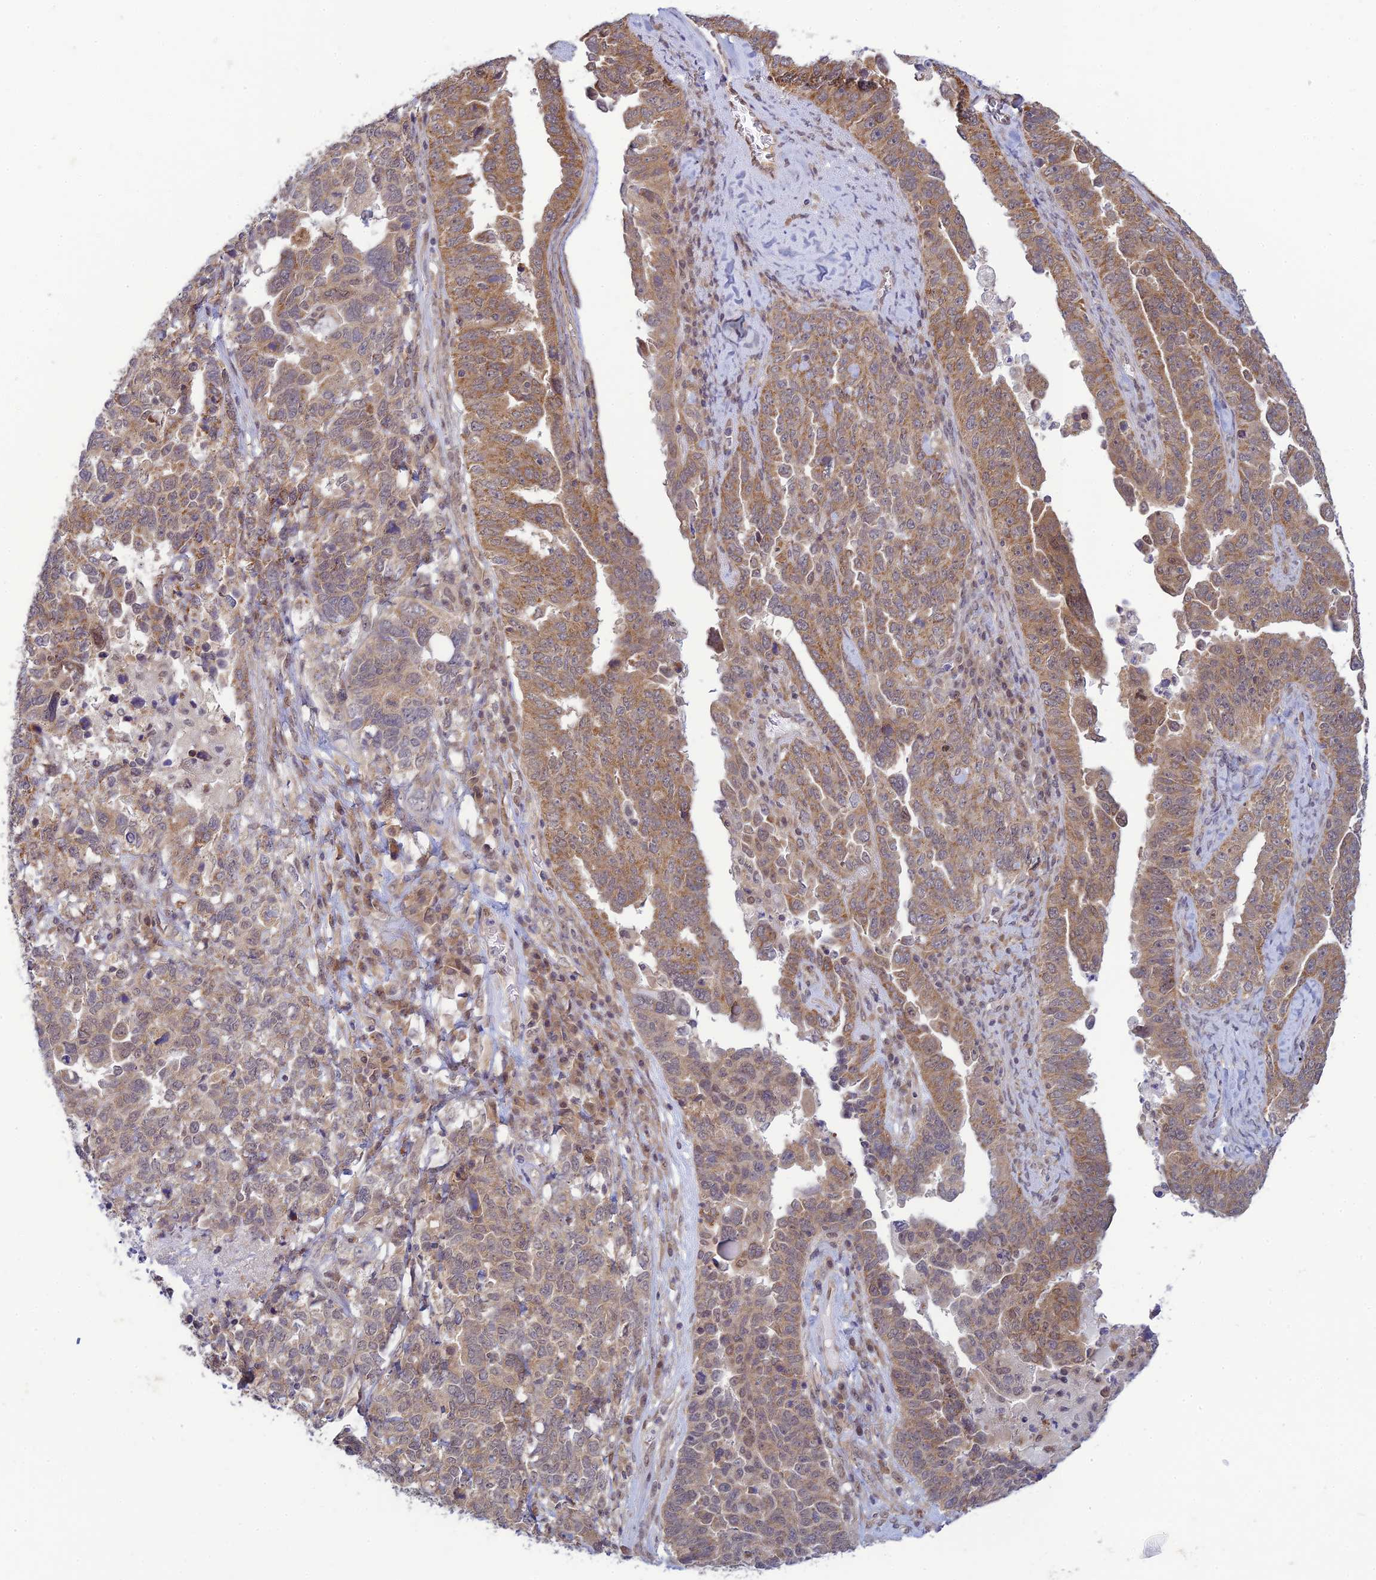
{"staining": {"intensity": "moderate", "quantity": "25%-75%", "location": "cytoplasmic/membranous"}, "tissue": "ovarian cancer", "cell_type": "Tumor cells", "image_type": "cancer", "snomed": [{"axis": "morphology", "description": "Carcinoma, endometroid"}, {"axis": "topography", "description": "Ovary"}], "caption": "Endometroid carcinoma (ovarian) stained with IHC displays moderate cytoplasmic/membranous positivity in about 25%-75% of tumor cells.", "gene": "SKIC8", "patient": {"sex": "female", "age": 62}}